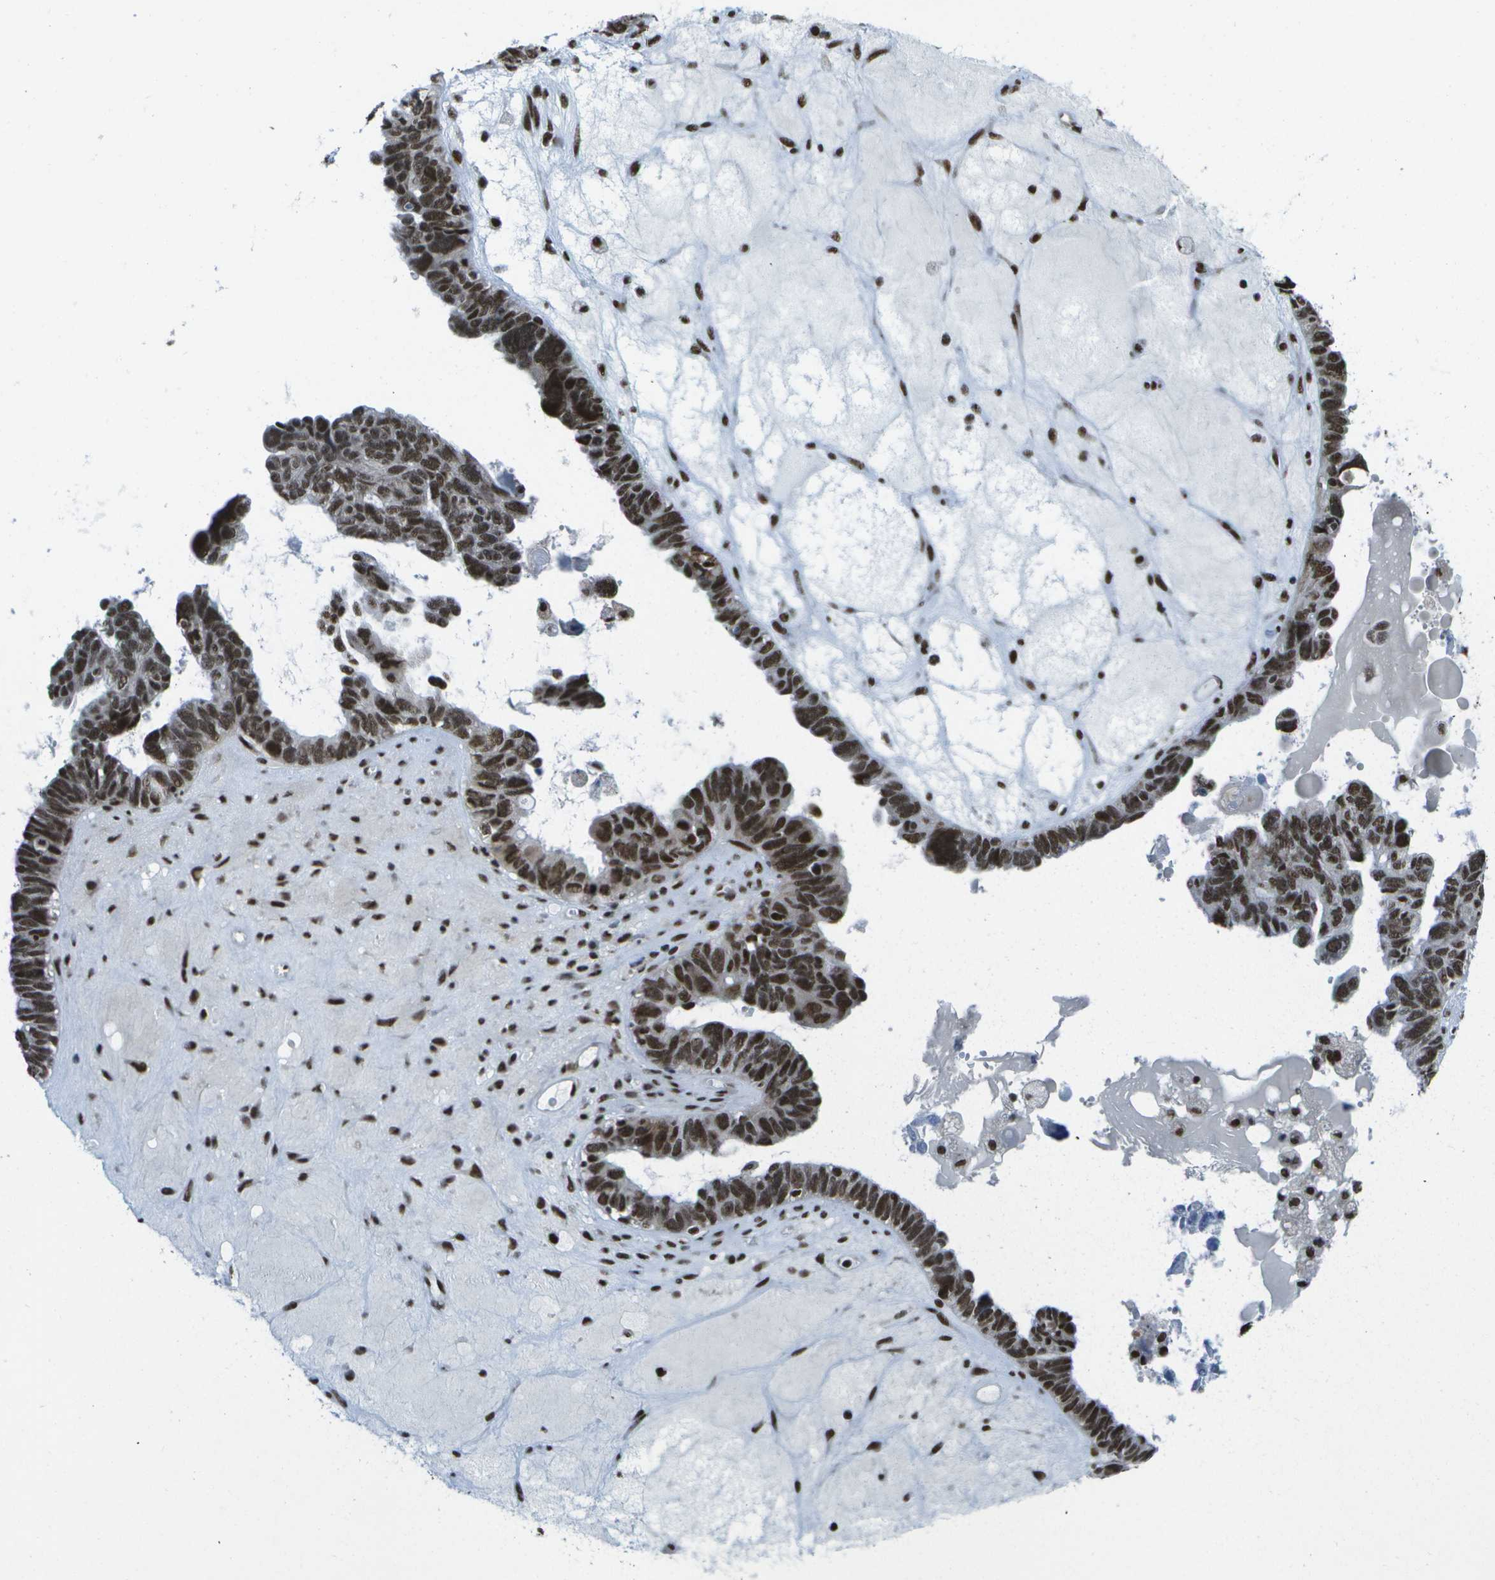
{"staining": {"intensity": "strong", "quantity": ">75%", "location": "nuclear"}, "tissue": "ovarian cancer", "cell_type": "Tumor cells", "image_type": "cancer", "snomed": [{"axis": "morphology", "description": "Cystadenocarcinoma, serous, NOS"}, {"axis": "topography", "description": "Ovary"}], "caption": "IHC (DAB) staining of human ovarian cancer displays strong nuclear protein positivity in approximately >75% of tumor cells.", "gene": "NSRP1", "patient": {"sex": "female", "age": 79}}